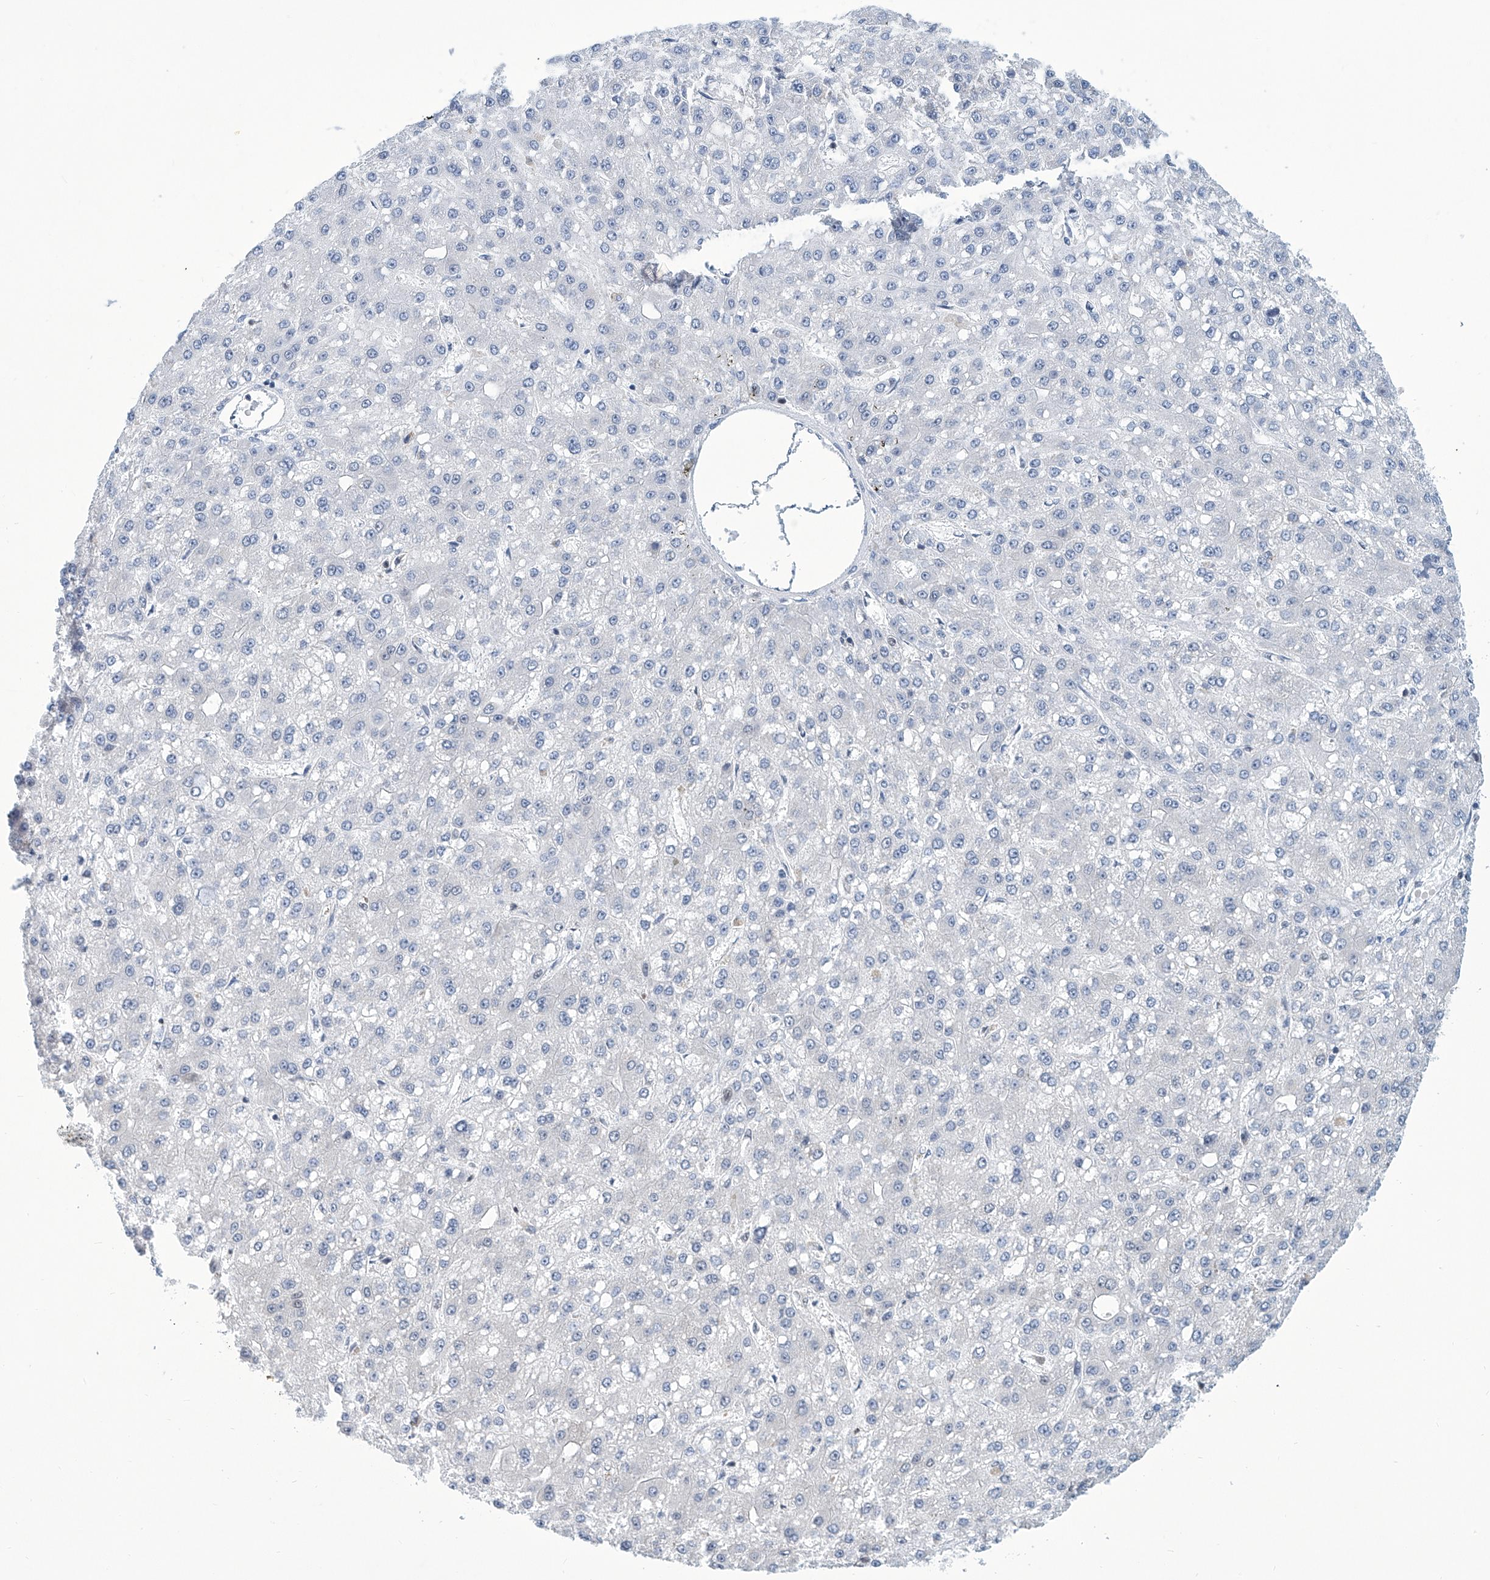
{"staining": {"intensity": "negative", "quantity": "none", "location": "none"}, "tissue": "liver cancer", "cell_type": "Tumor cells", "image_type": "cancer", "snomed": [{"axis": "morphology", "description": "Carcinoma, Hepatocellular, NOS"}, {"axis": "topography", "description": "Liver"}], "caption": "Immunohistochemistry image of liver cancer (hepatocellular carcinoma) stained for a protein (brown), which shows no expression in tumor cells.", "gene": "SREBF2", "patient": {"sex": "male", "age": 67}}